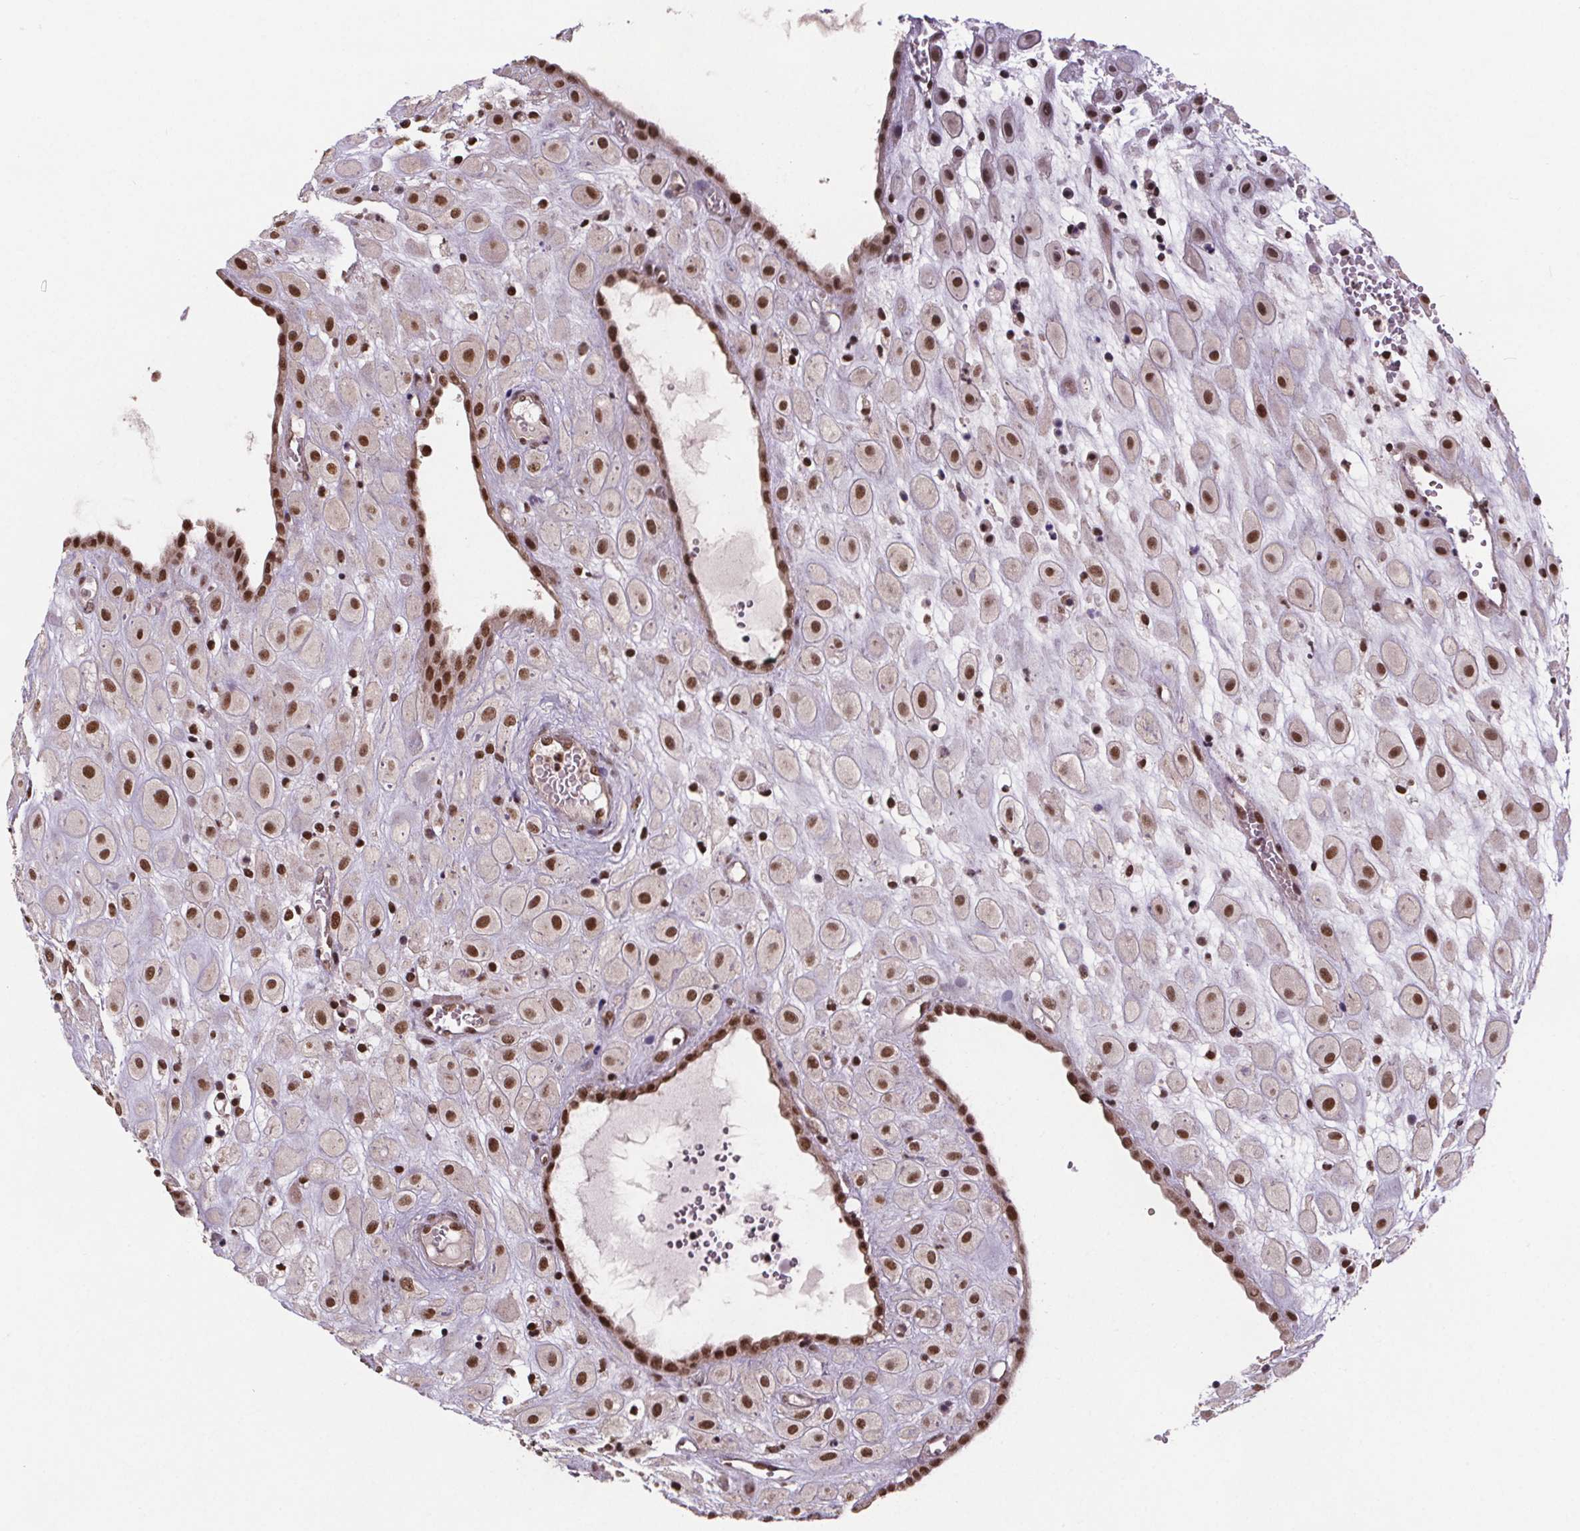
{"staining": {"intensity": "moderate", "quantity": "25%-75%", "location": "nuclear"}, "tissue": "placenta", "cell_type": "Decidual cells", "image_type": "normal", "snomed": [{"axis": "morphology", "description": "Normal tissue, NOS"}, {"axis": "topography", "description": "Placenta"}], "caption": "Immunohistochemistry (IHC) image of unremarkable placenta: human placenta stained using IHC shows medium levels of moderate protein expression localized specifically in the nuclear of decidual cells, appearing as a nuclear brown color.", "gene": "JARID2", "patient": {"sex": "female", "age": 24}}